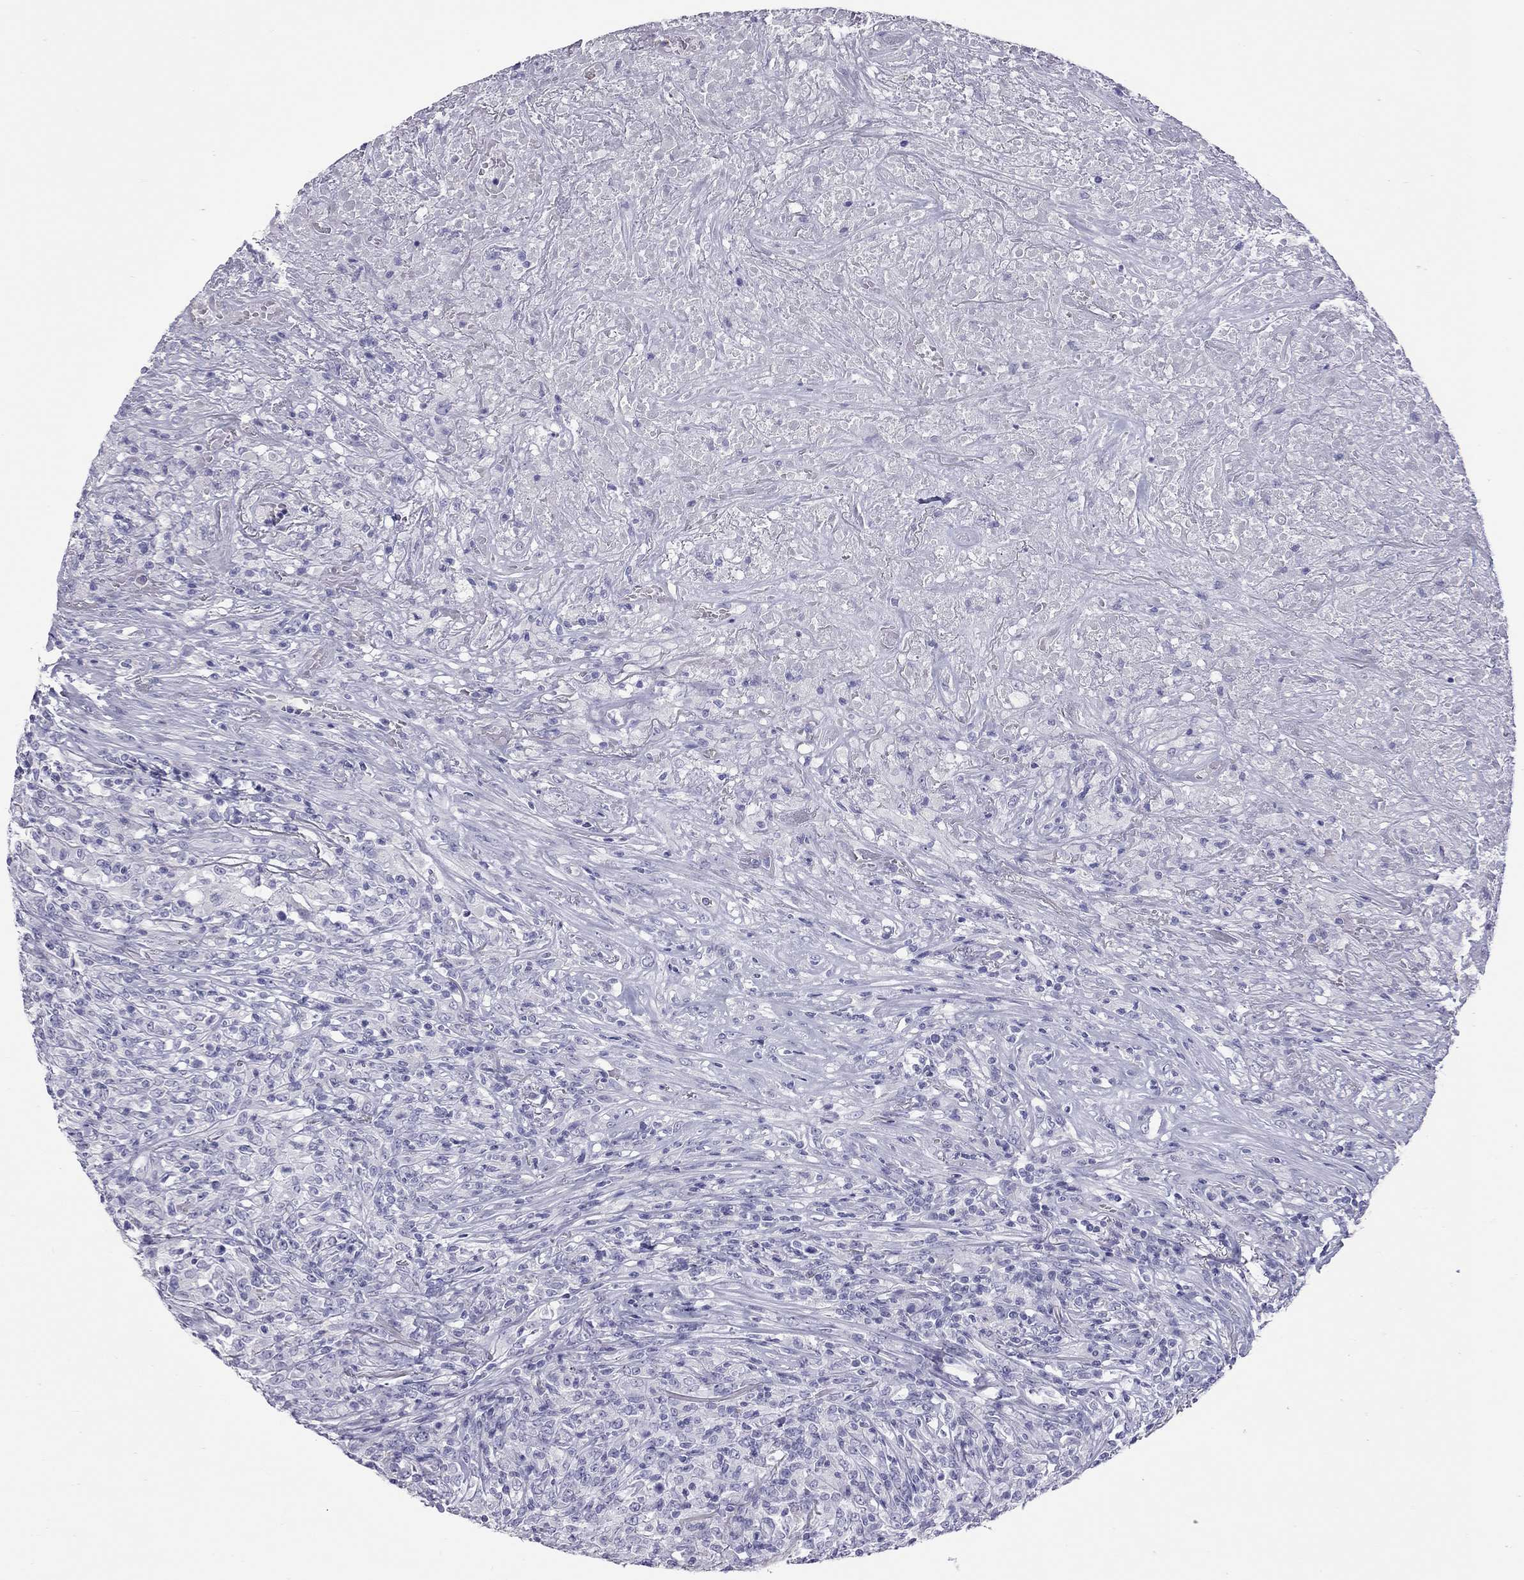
{"staining": {"intensity": "negative", "quantity": "none", "location": "none"}, "tissue": "lymphoma", "cell_type": "Tumor cells", "image_type": "cancer", "snomed": [{"axis": "morphology", "description": "Malignant lymphoma, non-Hodgkin's type, High grade"}, {"axis": "topography", "description": "Lung"}], "caption": "This micrograph is of malignant lymphoma, non-Hodgkin's type (high-grade) stained with immunohistochemistry to label a protein in brown with the nuclei are counter-stained blue. There is no staining in tumor cells. (Stains: DAB (3,3'-diaminobenzidine) immunohistochemistry with hematoxylin counter stain, Microscopy: brightfield microscopy at high magnification).", "gene": "STAG3", "patient": {"sex": "male", "age": 79}}